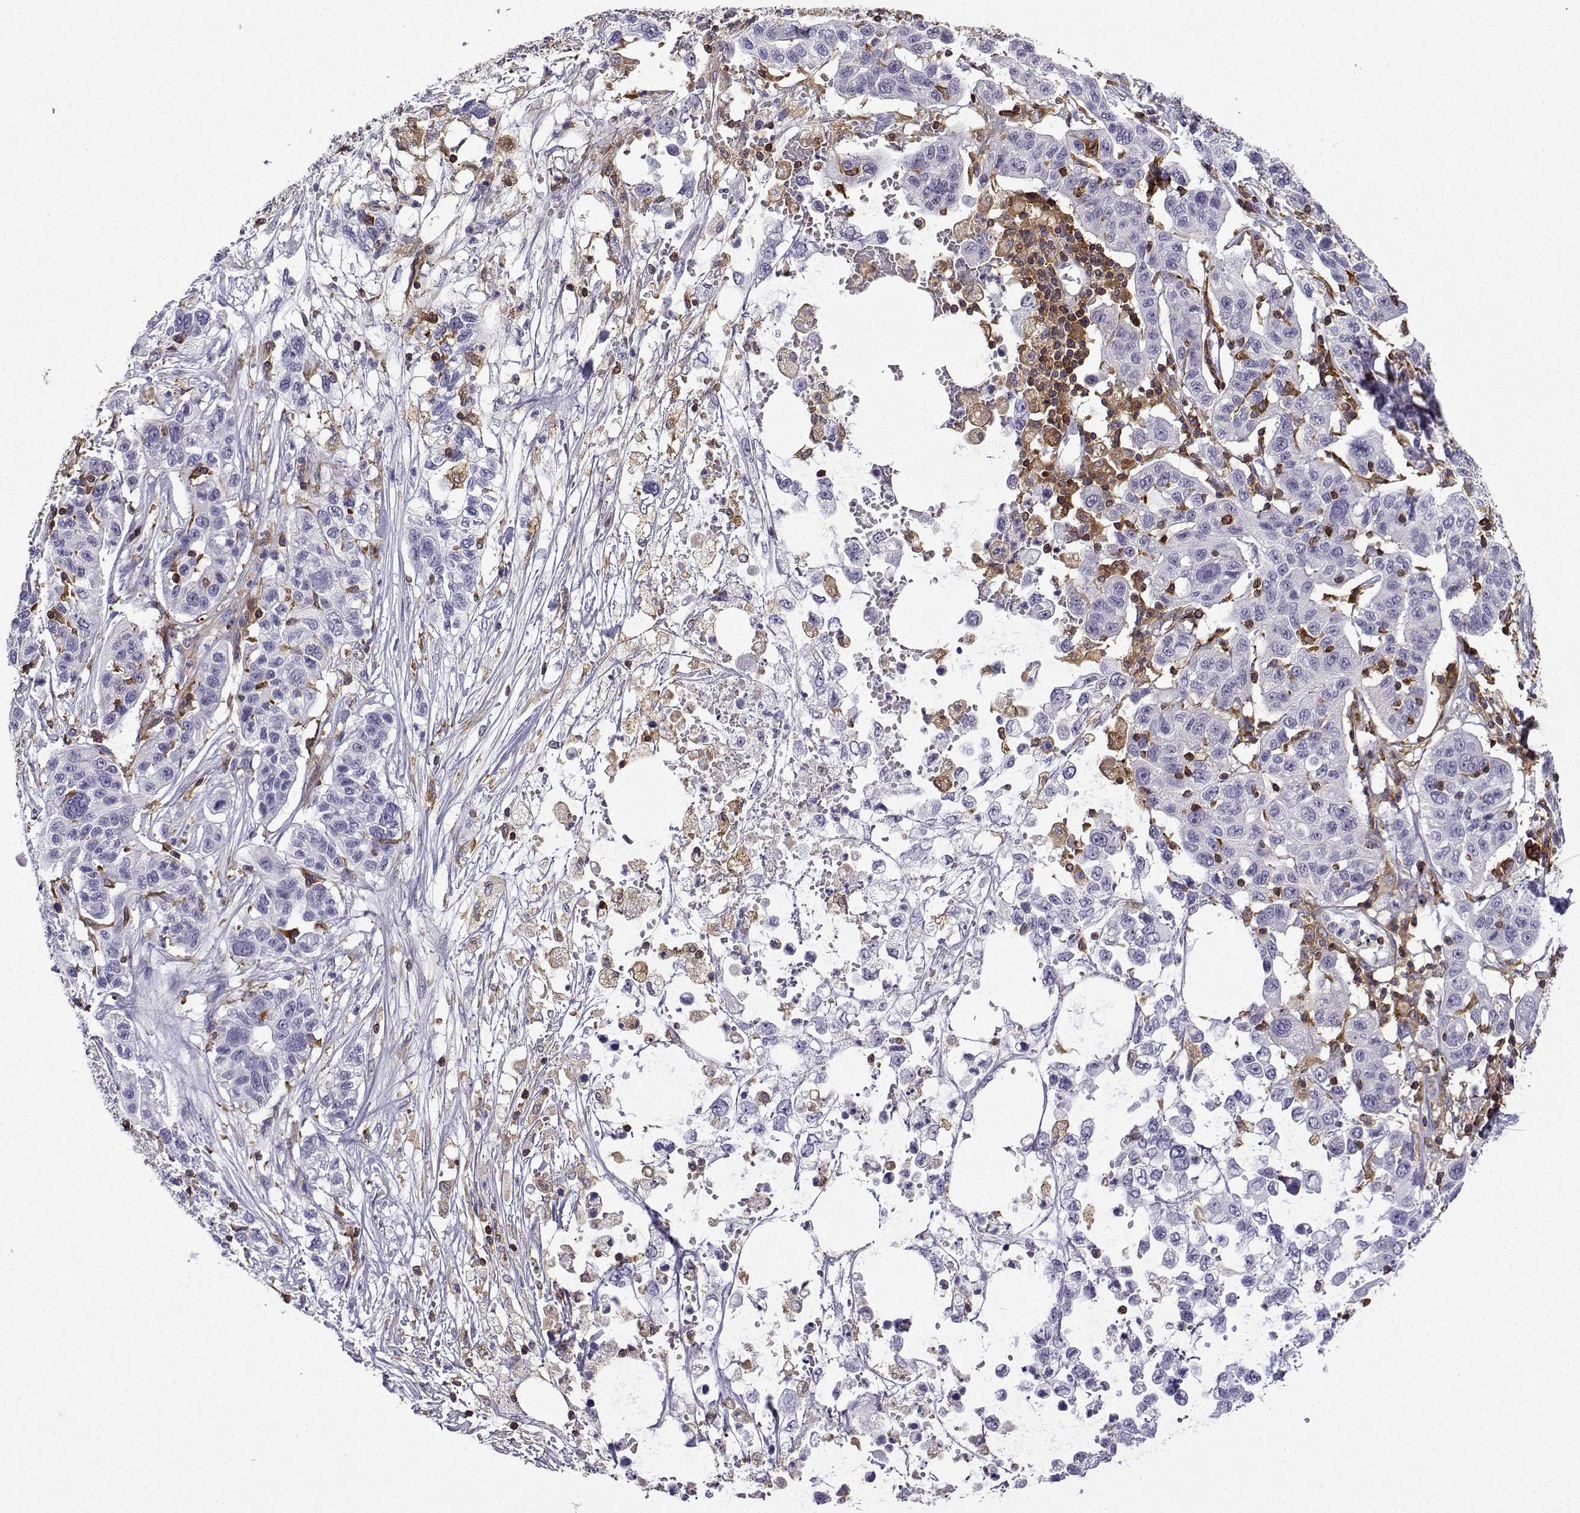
{"staining": {"intensity": "negative", "quantity": "none", "location": "none"}, "tissue": "liver cancer", "cell_type": "Tumor cells", "image_type": "cancer", "snomed": [{"axis": "morphology", "description": "Adenocarcinoma, NOS"}, {"axis": "morphology", "description": "Cholangiocarcinoma"}, {"axis": "topography", "description": "Liver"}], "caption": "Human liver cancer (cholangiocarcinoma) stained for a protein using immunohistochemistry (IHC) shows no positivity in tumor cells.", "gene": "DOCK10", "patient": {"sex": "male", "age": 64}}